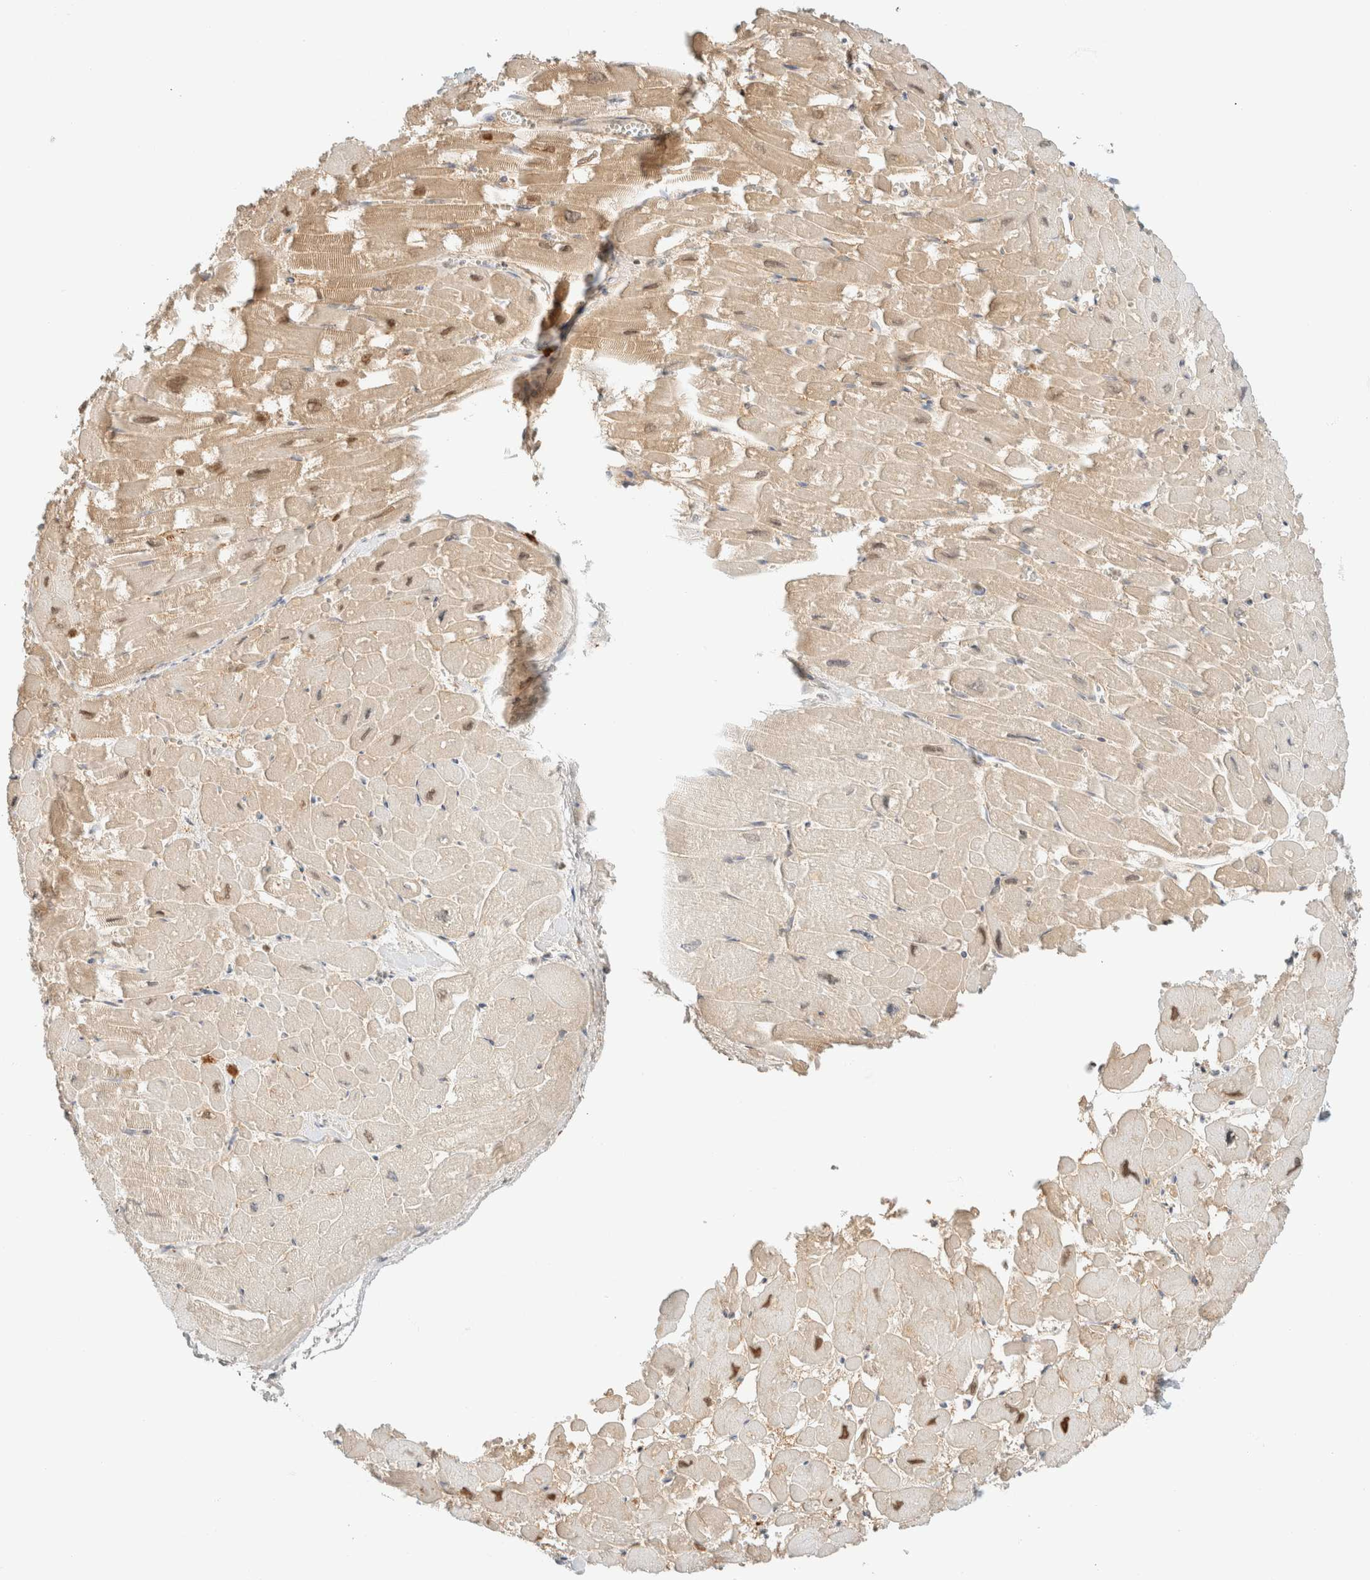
{"staining": {"intensity": "moderate", "quantity": "25%-75%", "location": "cytoplasmic/membranous,nuclear"}, "tissue": "heart muscle", "cell_type": "Cardiomyocytes", "image_type": "normal", "snomed": [{"axis": "morphology", "description": "Normal tissue, NOS"}, {"axis": "topography", "description": "Heart"}], "caption": "An IHC photomicrograph of benign tissue is shown. Protein staining in brown highlights moderate cytoplasmic/membranous,nuclear positivity in heart muscle within cardiomyocytes.", "gene": "GPI", "patient": {"sex": "male", "age": 54}}